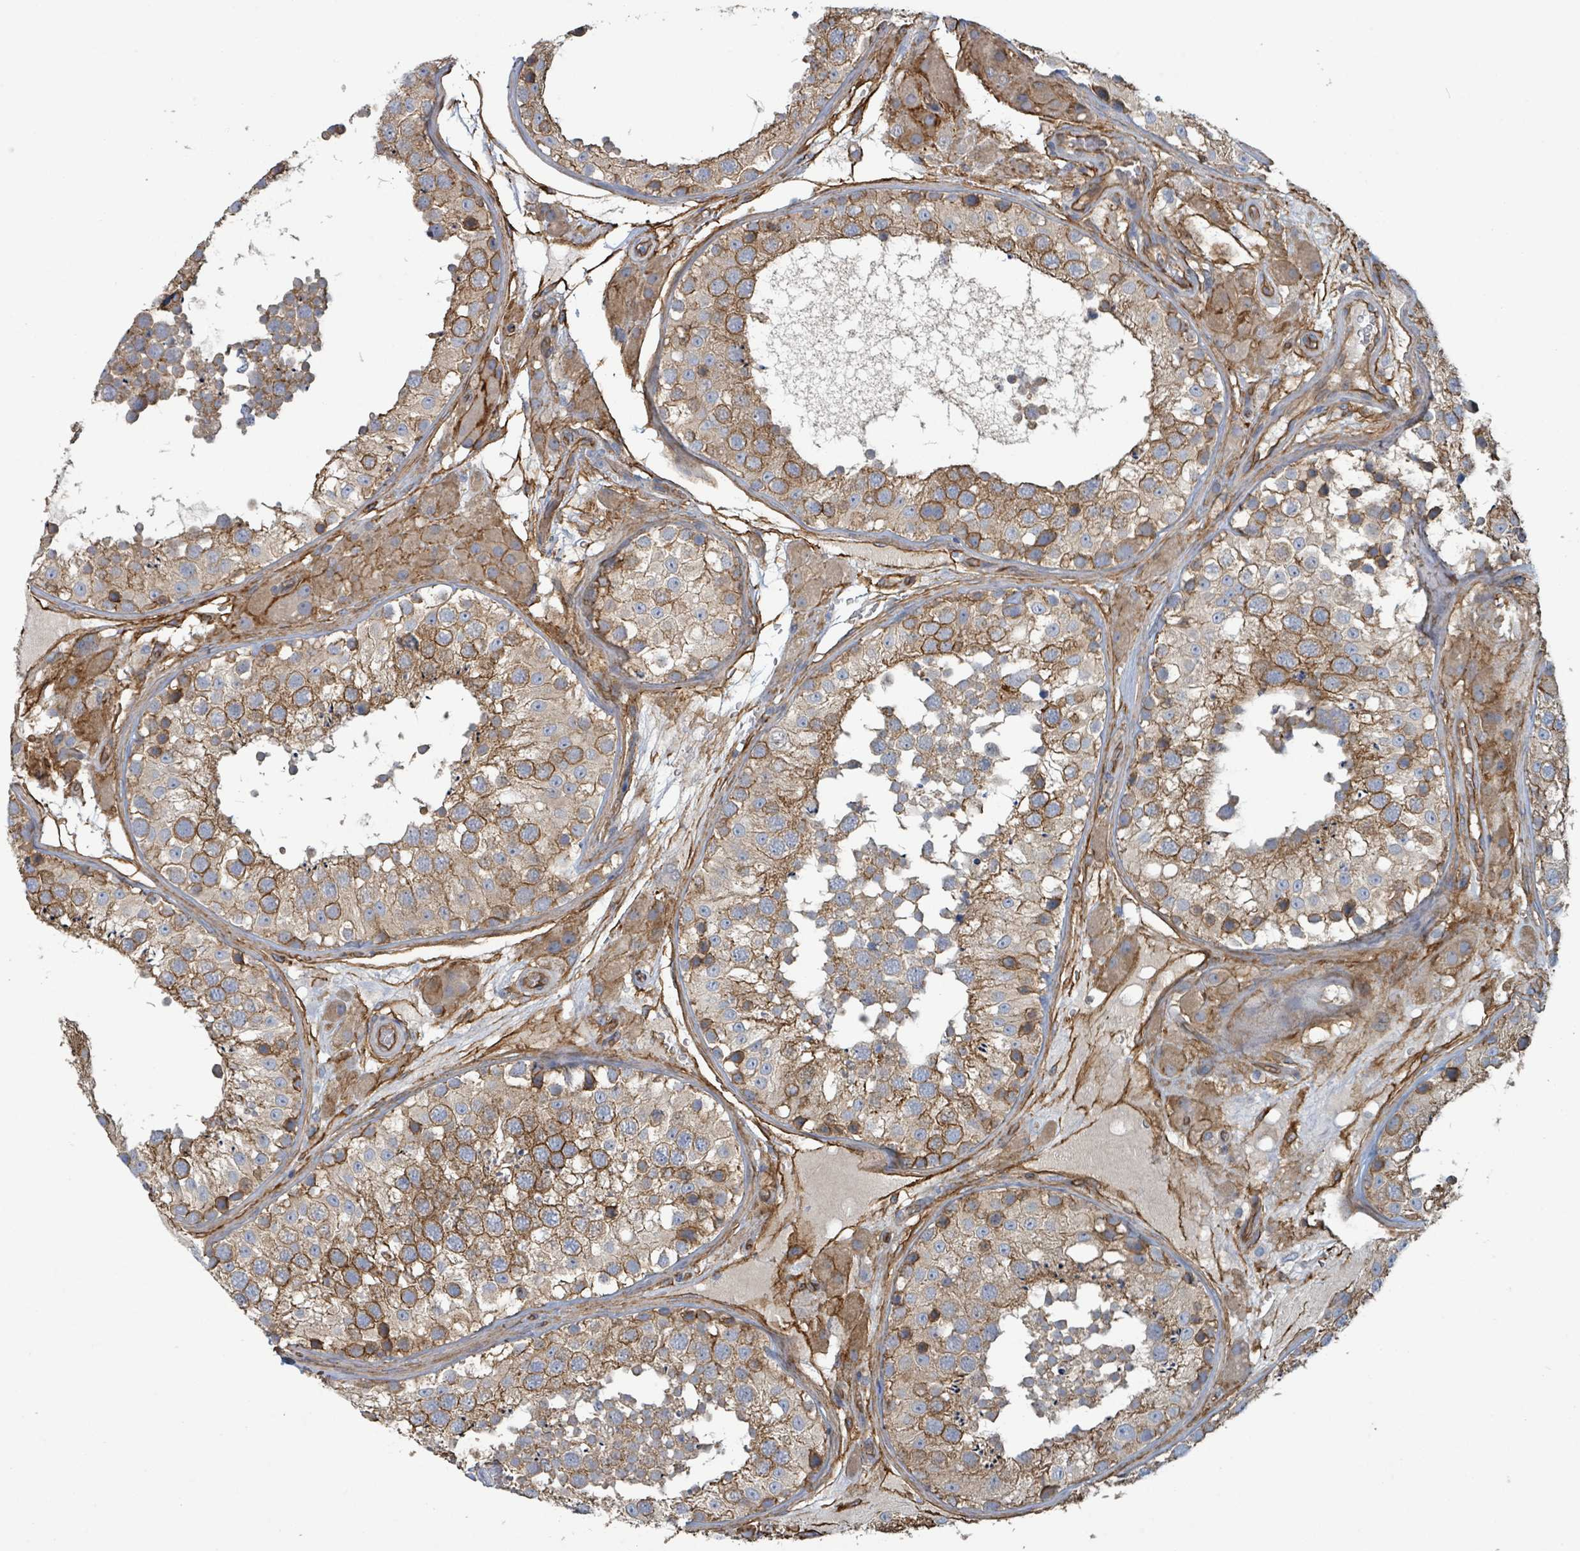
{"staining": {"intensity": "moderate", "quantity": ">75%", "location": "cytoplasmic/membranous"}, "tissue": "testis", "cell_type": "Cells in seminiferous ducts", "image_type": "normal", "snomed": [{"axis": "morphology", "description": "Normal tissue, NOS"}, {"axis": "topography", "description": "Testis"}], "caption": "Benign testis demonstrates moderate cytoplasmic/membranous expression in about >75% of cells in seminiferous ducts.", "gene": "LDOC1", "patient": {"sex": "male", "age": 26}}